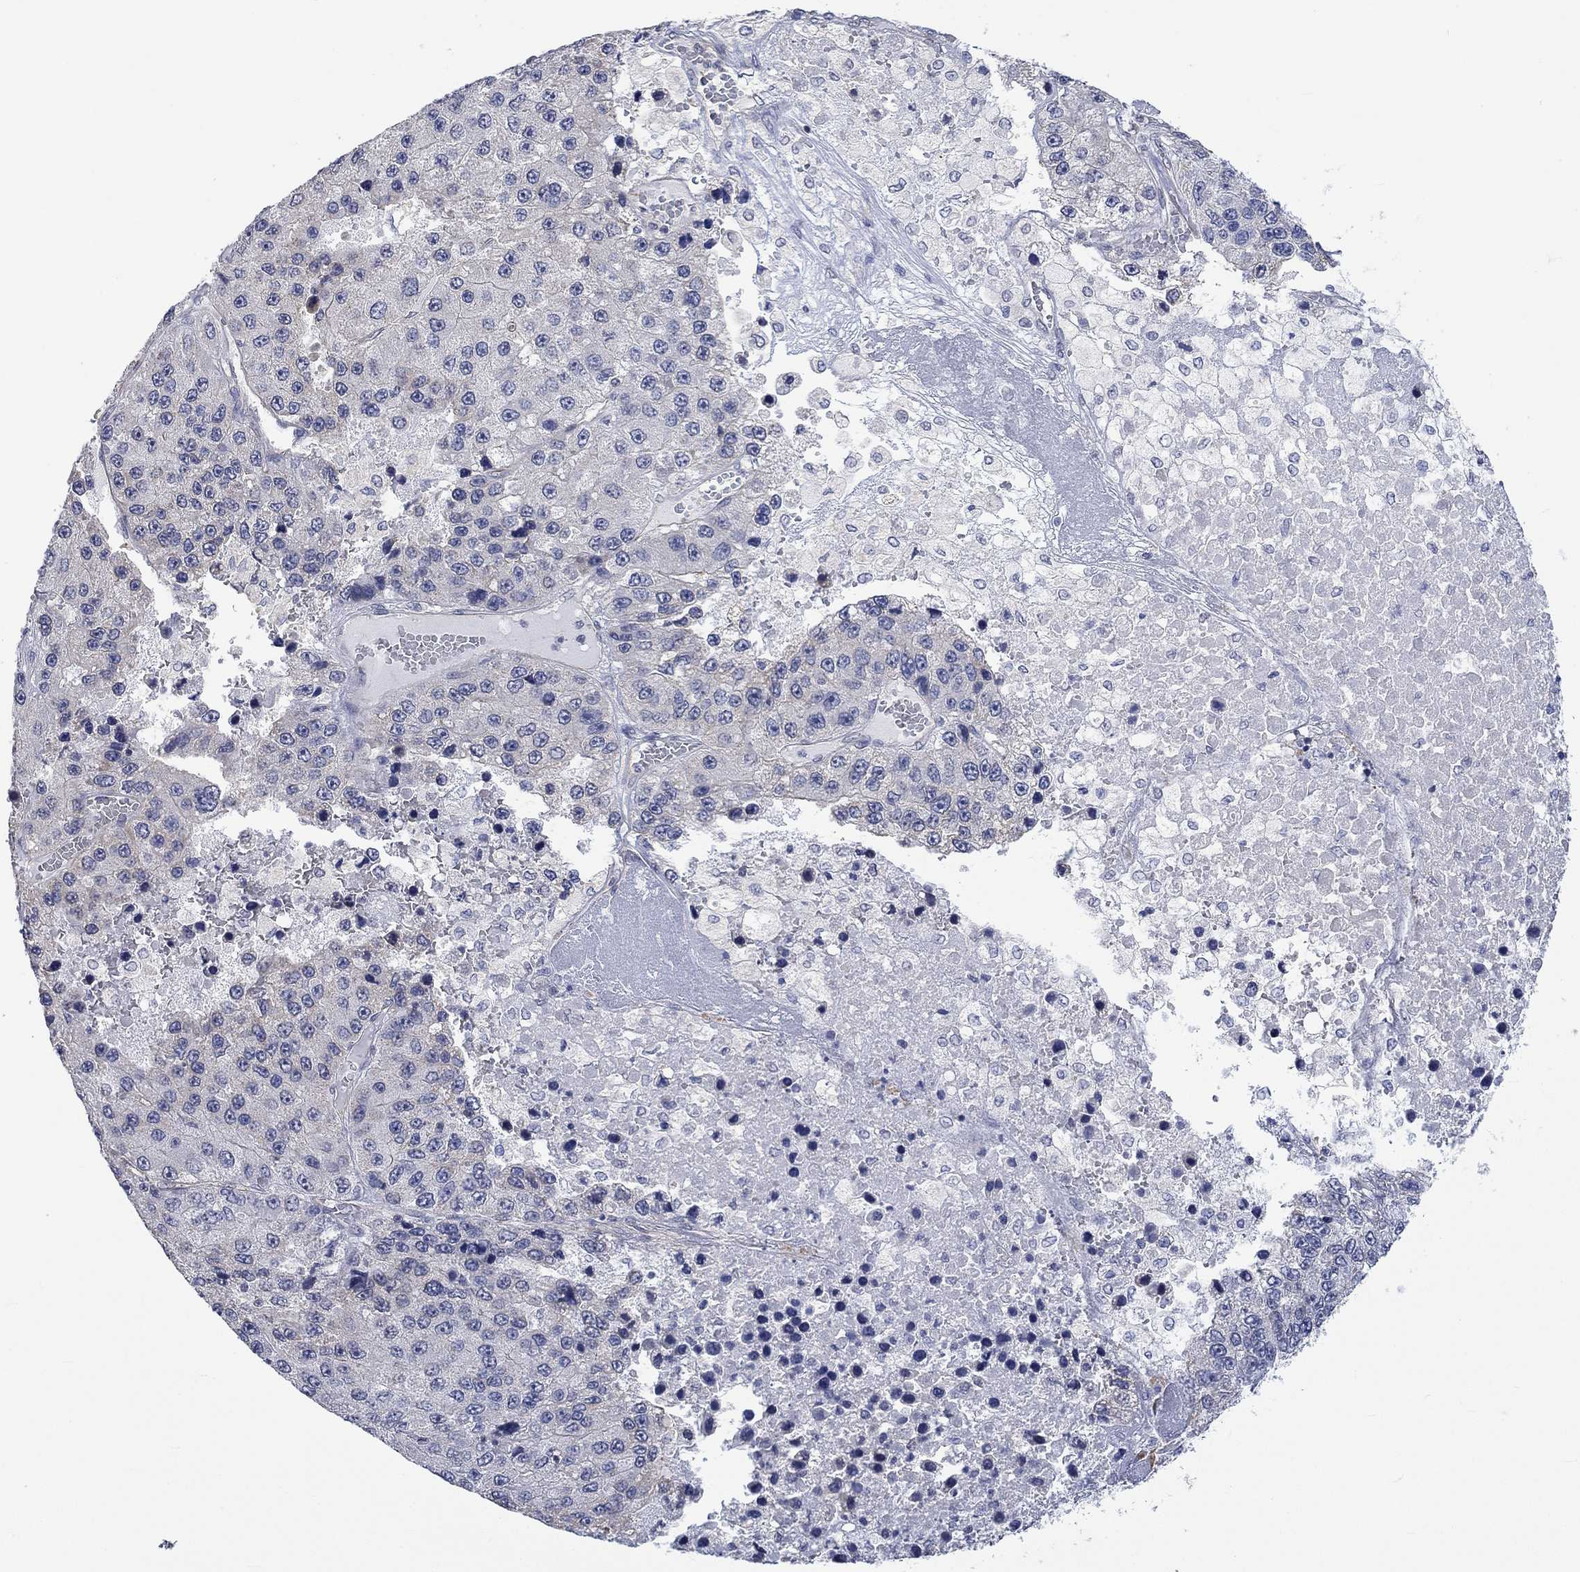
{"staining": {"intensity": "negative", "quantity": "none", "location": "none"}, "tissue": "liver cancer", "cell_type": "Tumor cells", "image_type": "cancer", "snomed": [{"axis": "morphology", "description": "Carcinoma, Hepatocellular, NOS"}, {"axis": "topography", "description": "Liver"}], "caption": "Hepatocellular carcinoma (liver) was stained to show a protein in brown. There is no significant expression in tumor cells.", "gene": "AGRP", "patient": {"sex": "female", "age": 73}}